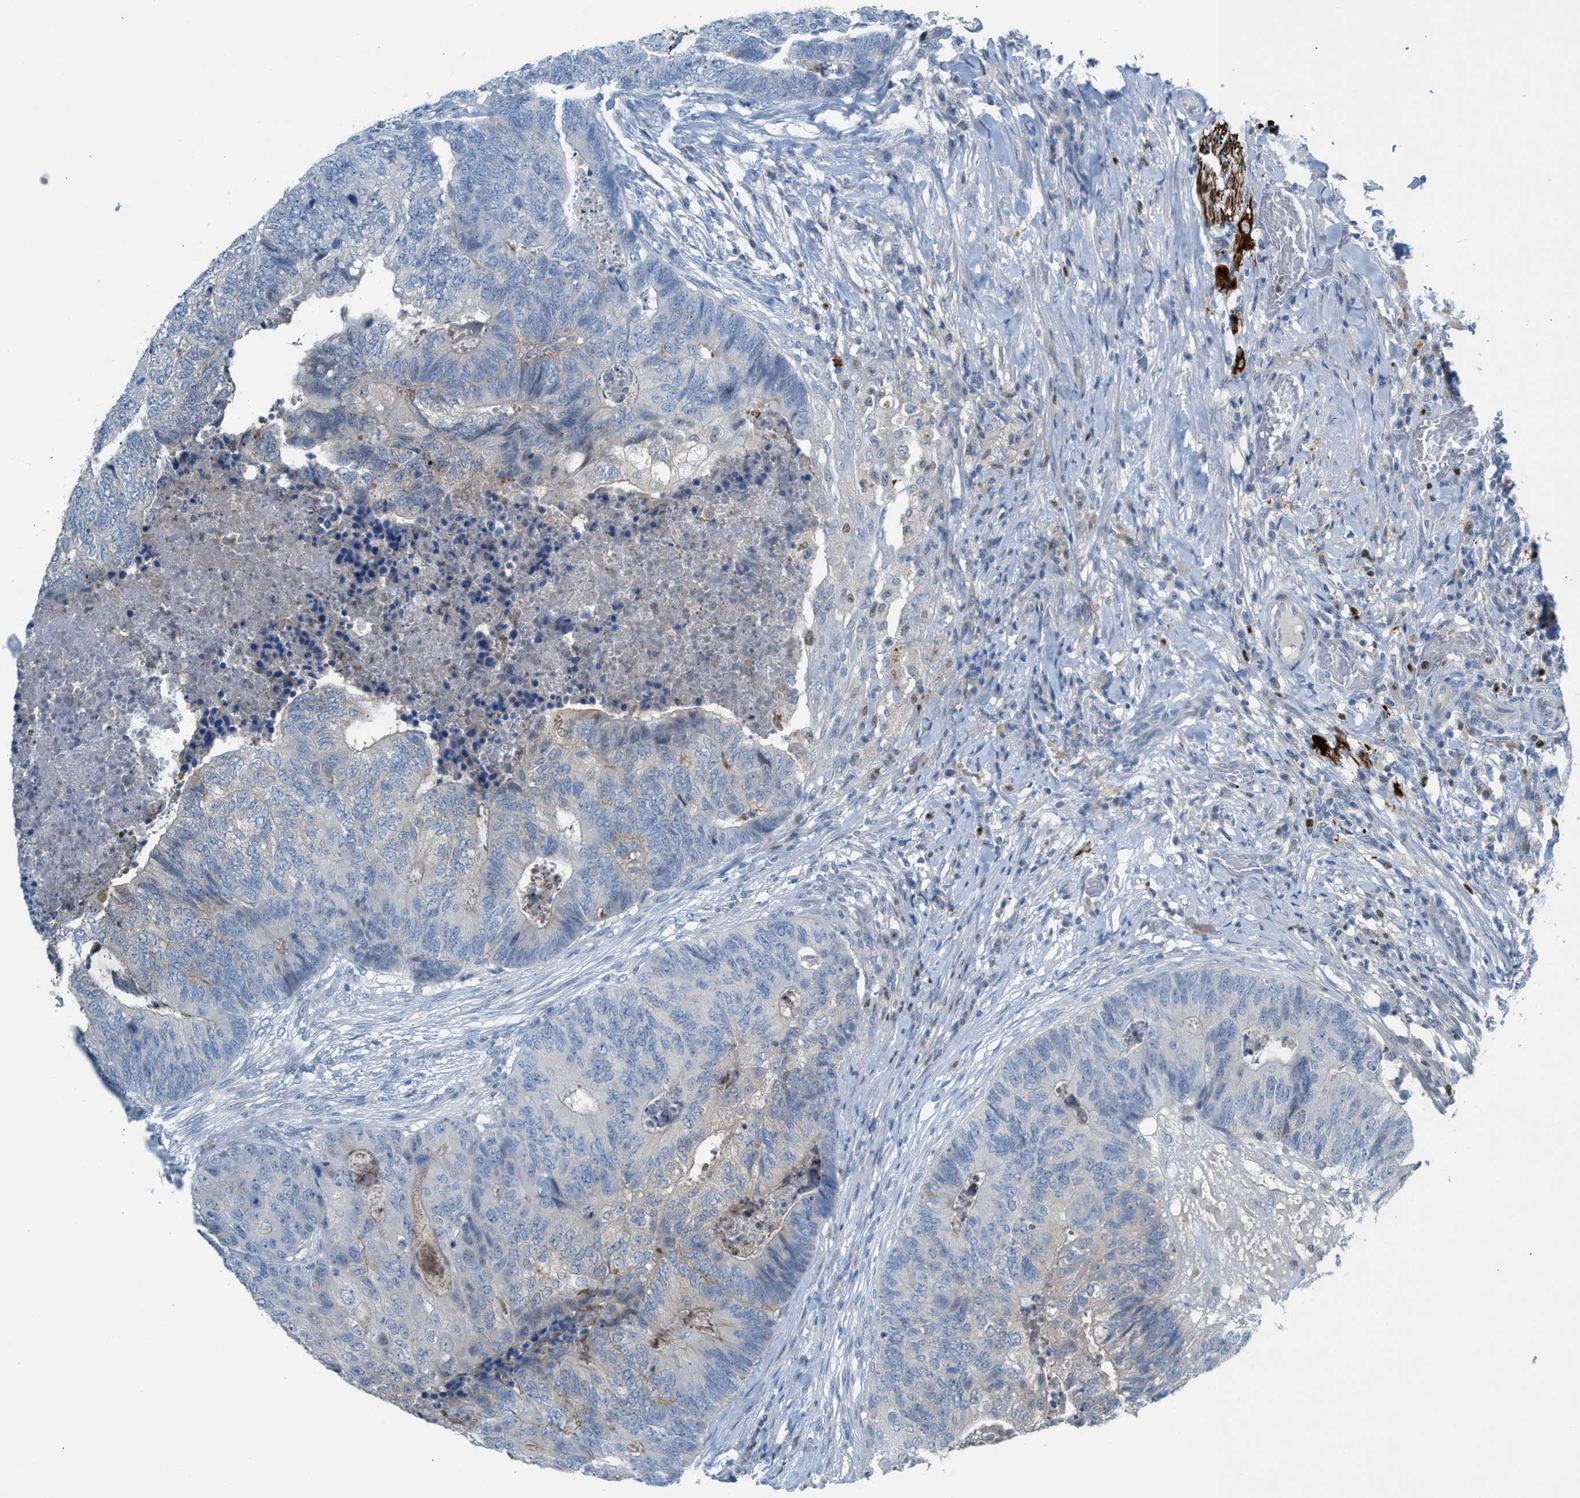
{"staining": {"intensity": "negative", "quantity": "none", "location": "none"}, "tissue": "colorectal cancer", "cell_type": "Tumor cells", "image_type": "cancer", "snomed": [{"axis": "morphology", "description": "Adenocarcinoma, NOS"}, {"axis": "topography", "description": "Colon"}], "caption": "DAB (3,3'-diaminobenzidine) immunohistochemical staining of adenocarcinoma (colorectal) shows no significant staining in tumor cells.", "gene": "PPM1D", "patient": {"sex": "female", "age": 67}}